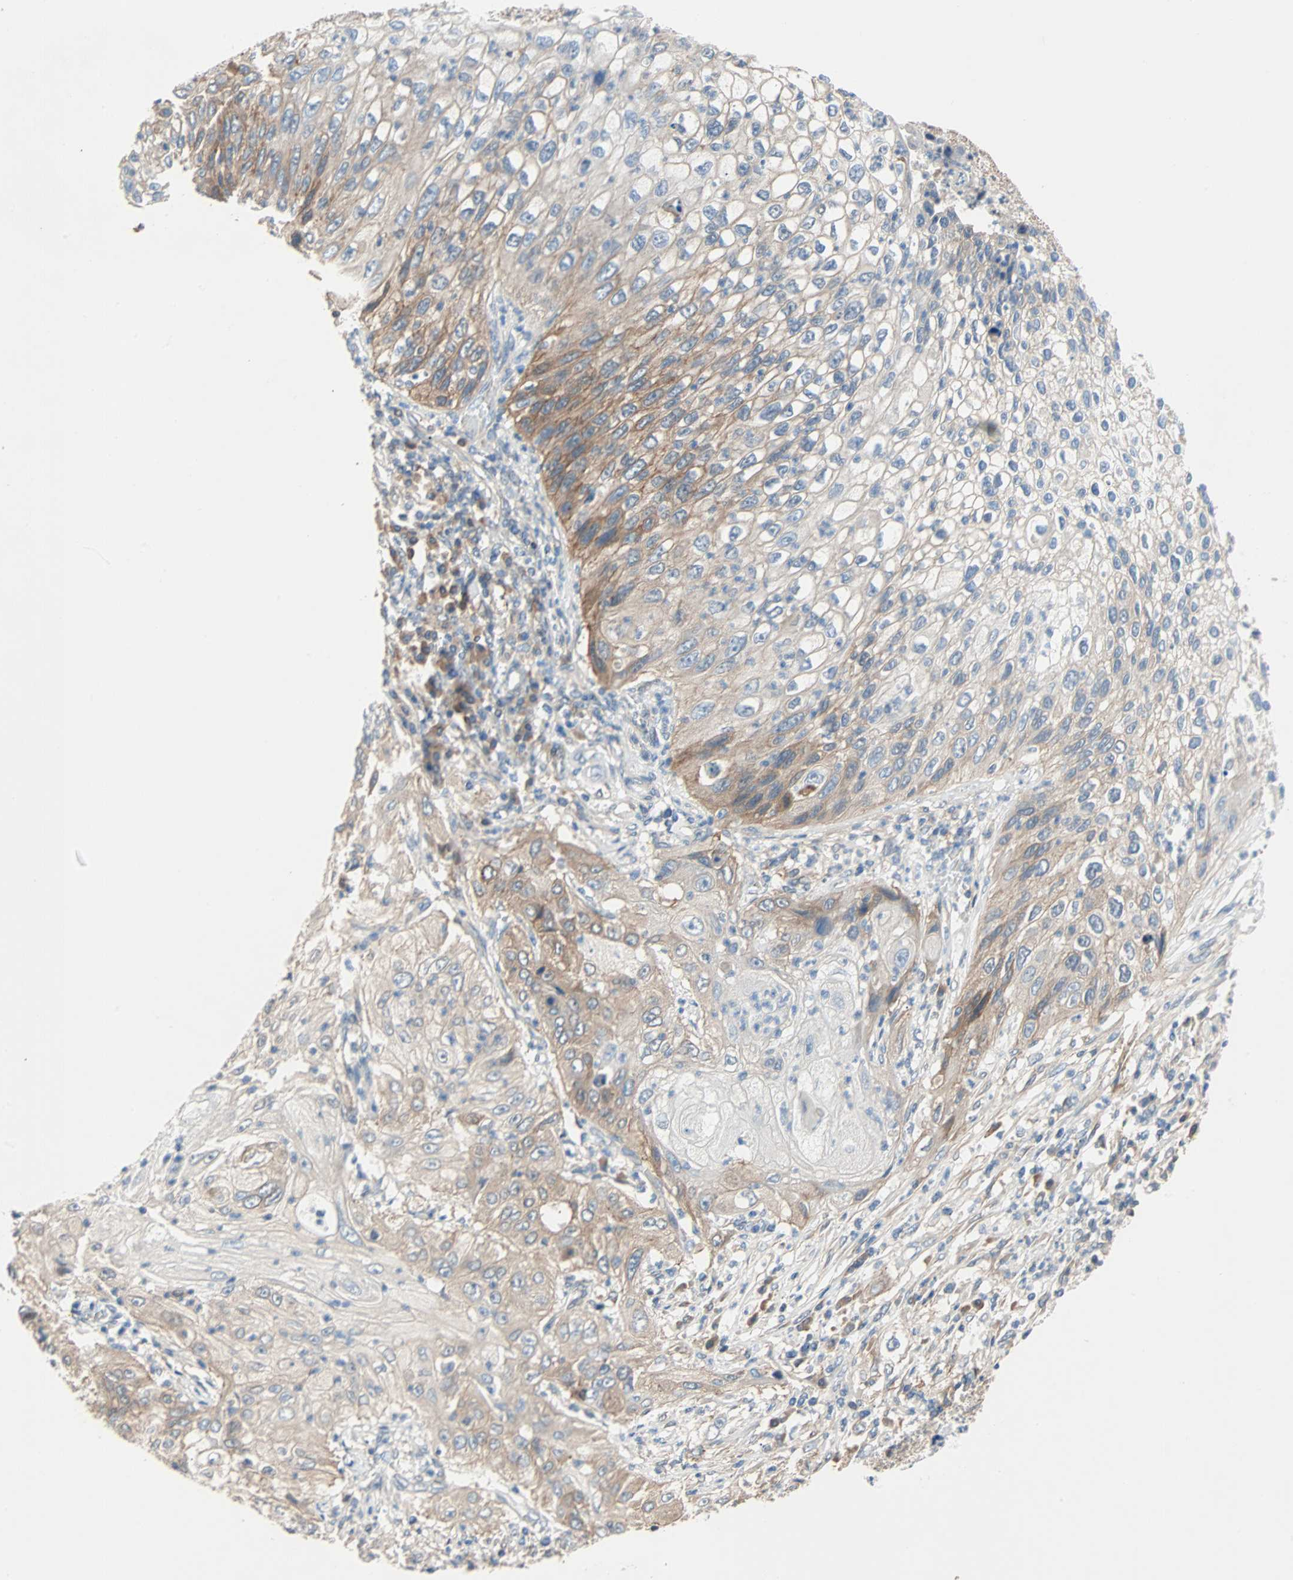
{"staining": {"intensity": "moderate", "quantity": "25%-75%", "location": "cytoplasmic/membranous"}, "tissue": "lung cancer", "cell_type": "Tumor cells", "image_type": "cancer", "snomed": [{"axis": "morphology", "description": "Inflammation, NOS"}, {"axis": "morphology", "description": "Squamous cell carcinoma, NOS"}, {"axis": "topography", "description": "Lymph node"}, {"axis": "topography", "description": "Soft tissue"}, {"axis": "topography", "description": "Lung"}], "caption": "DAB immunohistochemical staining of lung cancer reveals moderate cytoplasmic/membranous protein expression in about 25%-75% of tumor cells.", "gene": "TNFRSF12A", "patient": {"sex": "male", "age": 66}}